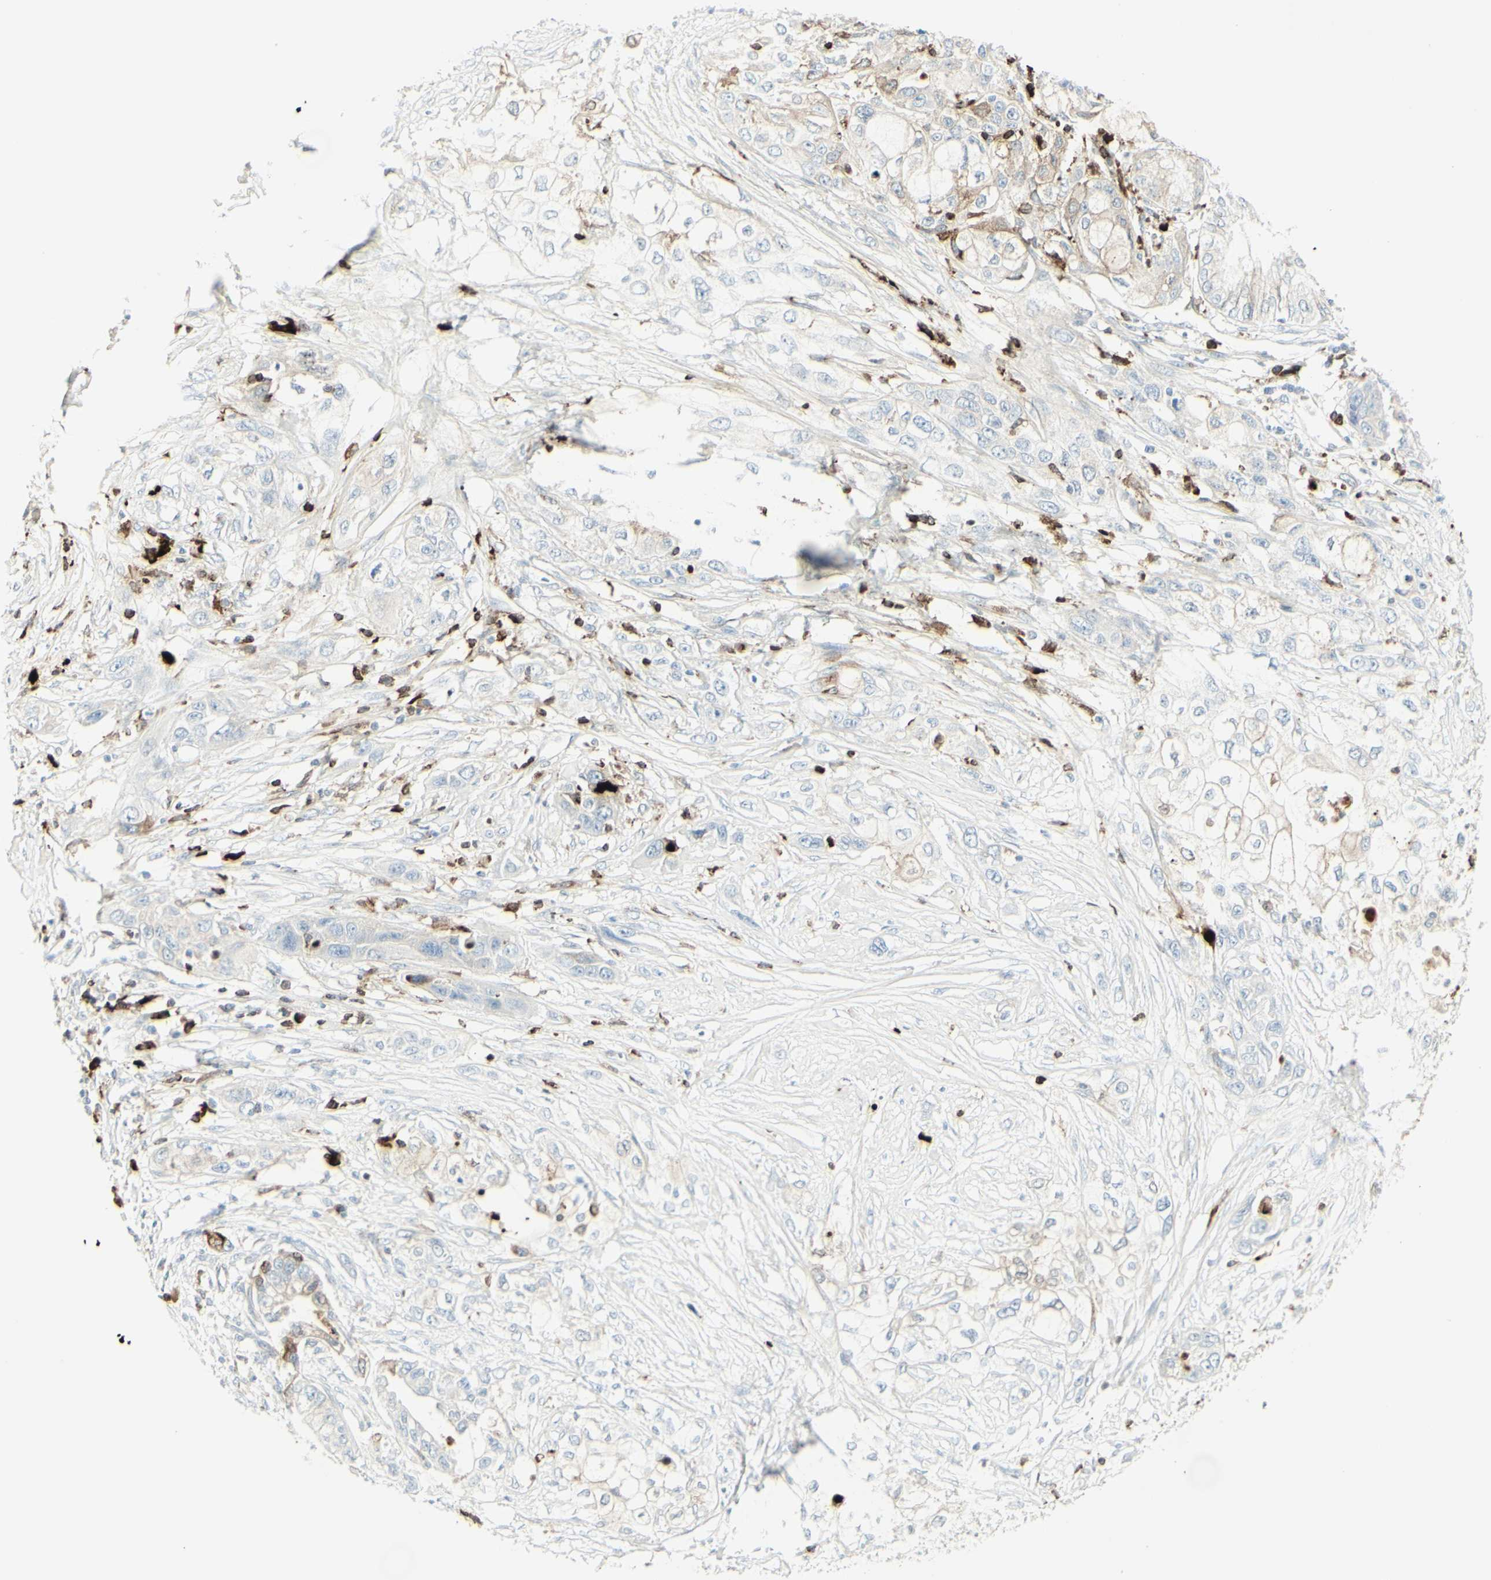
{"staining": {"intensity": "moderate", "quantity": "<25%", "location": "cytoplasmic/membranous"}, "tissue": "pancreatic cancer", "cell_type": "Tumor cells", "image_type": "cancer", "snomed": [{"axis": "morphology", "description": "Adenocarcinoma, NOS"}, {"axis": "topography", "description": "Pancreas"}], "caption": "An immunohistochemistry histopathology image of tumor tissue is shown. Protein staining in brown highlights moderate cytoplasmic/membranous positivity in adenocarcinoma (pancreatic) within tumor cells.", "gene": "MDK", "patient": {"sex": "female", "age": 70}}